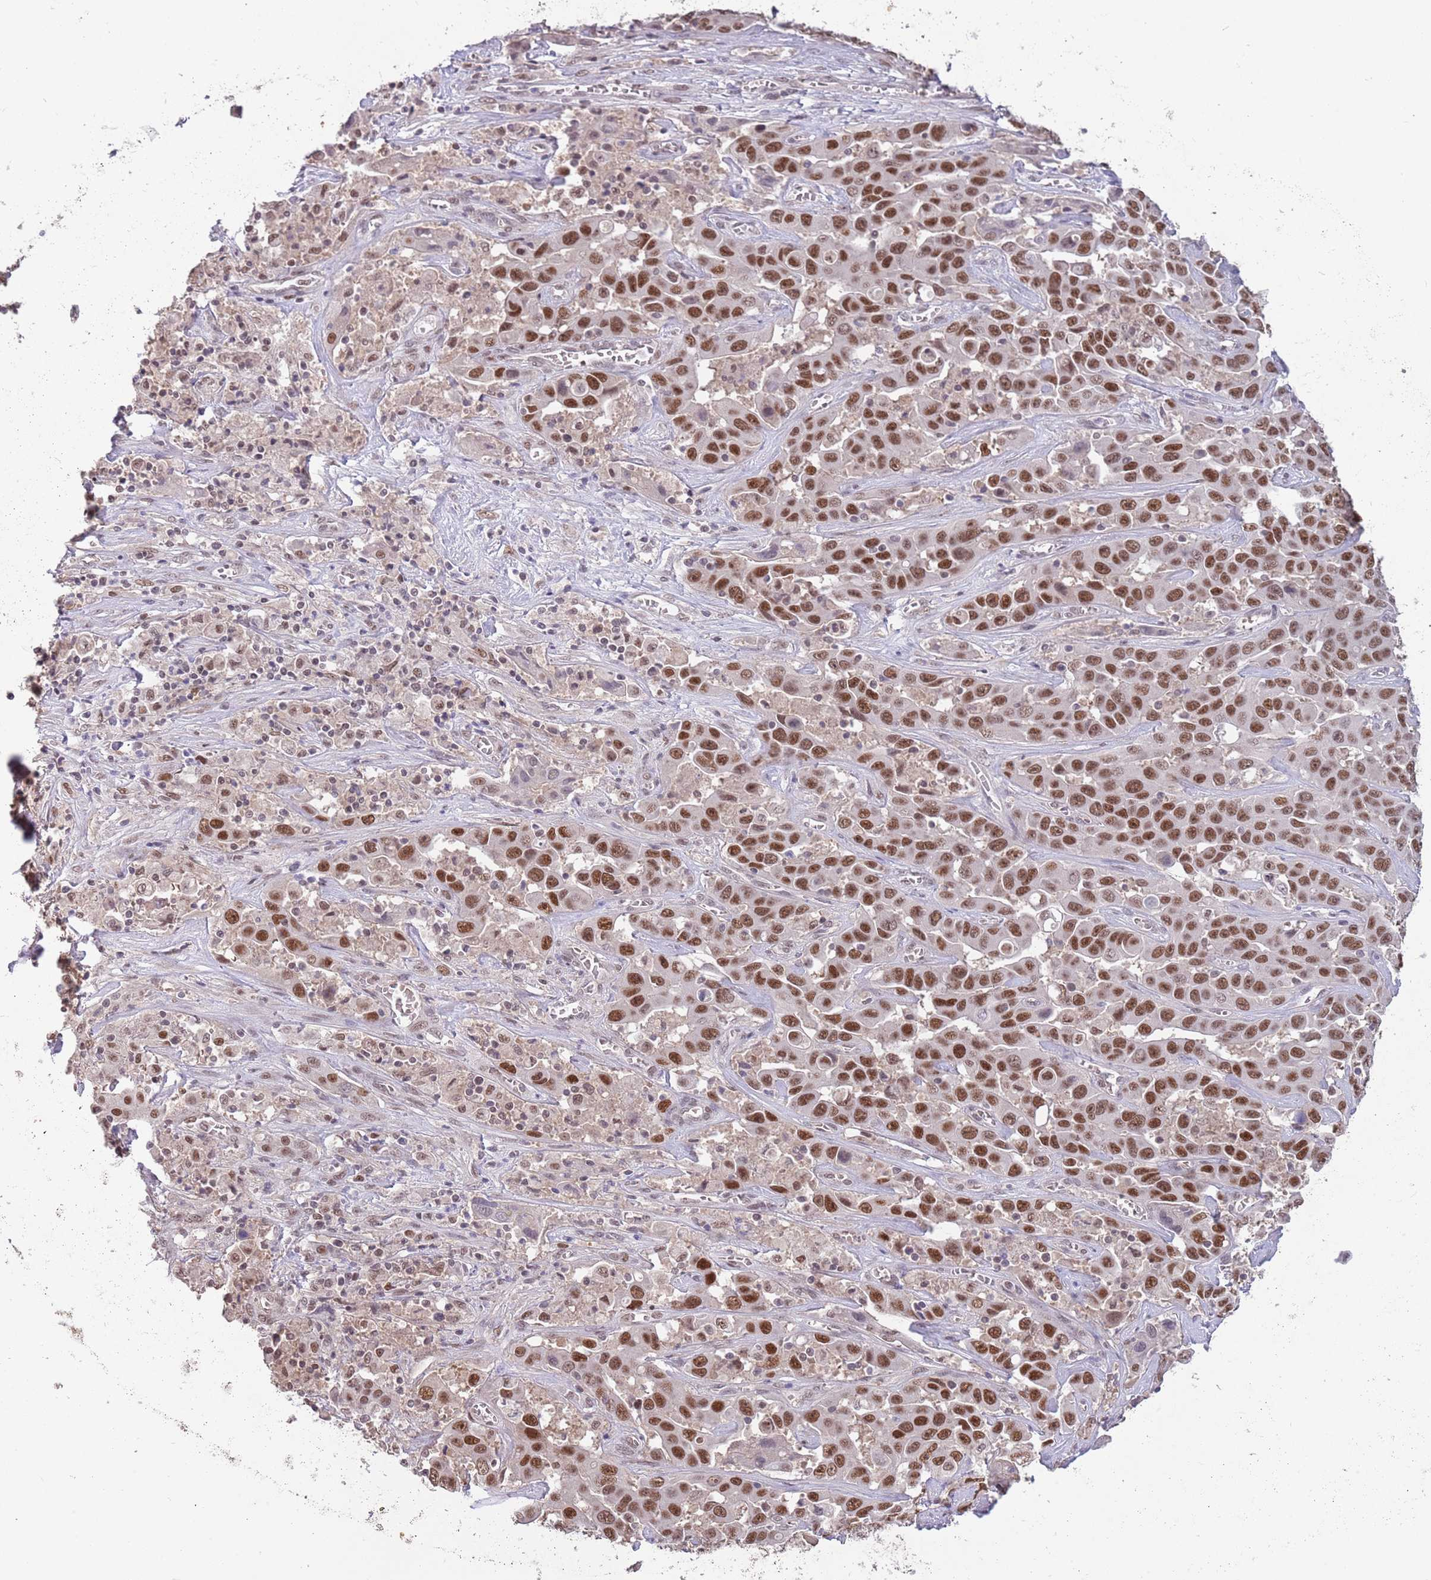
{"staining": {"intensity": "strong", "quantity": ">75%", "location": "nuclear"}, "tissue": "liver cancer", "cell_type": "Tumor cells", "image_type": "cancer", "snomed": [{"axis": "morphology", "description": "Cholangiocarcinoma"}, {"axis": "topography", "description": "Liver"}], "caption": "Immunohistochemical staining of human liver cancer shows high levels of strong nuclear expression in approximately >75% of tumor cells.", "gene": "ZBTB7A", "patient": {"sex": "female", "age": 52}}